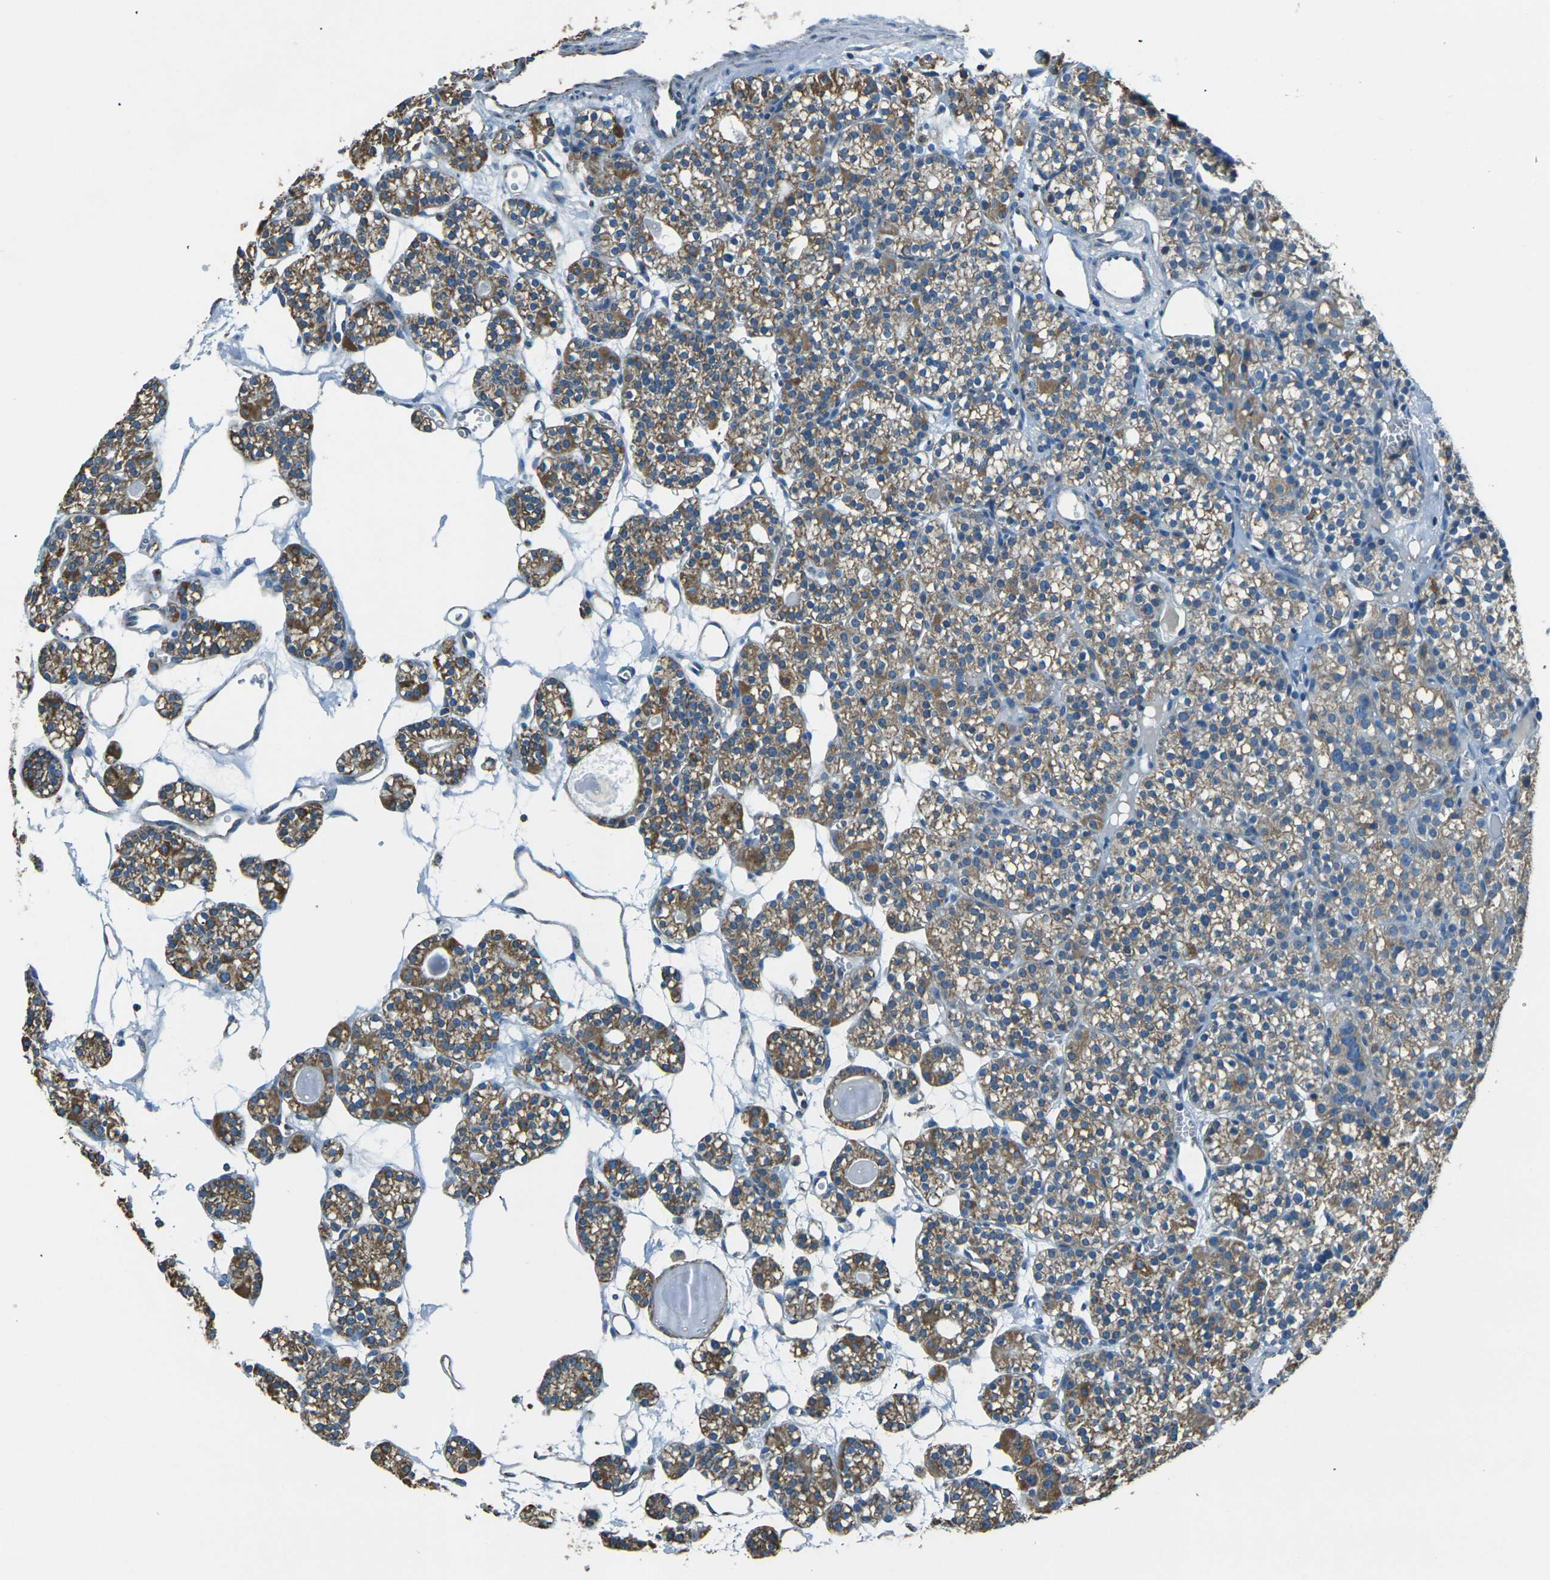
{"staining": {"intensity": "moderate", "quantity": ">75%", "location": "cytoplasmic/membranous"}, "tissue": "parathyroid gland", "cell_type": "Glandular cells", "image_type": "normal", "snomed": [{"axis": "morphology", "description": "Normal tissue, NOS"}, {"axis": "topography", "description": "Parathyroid gland"}], "caption": "Protein analysis of benign parathyroid gland displays moderate cytoplasmic/membranous expression in about >75% of glandular cells.", "gene": "IRF3", "patient": {"sex": "female", "age": 64}}